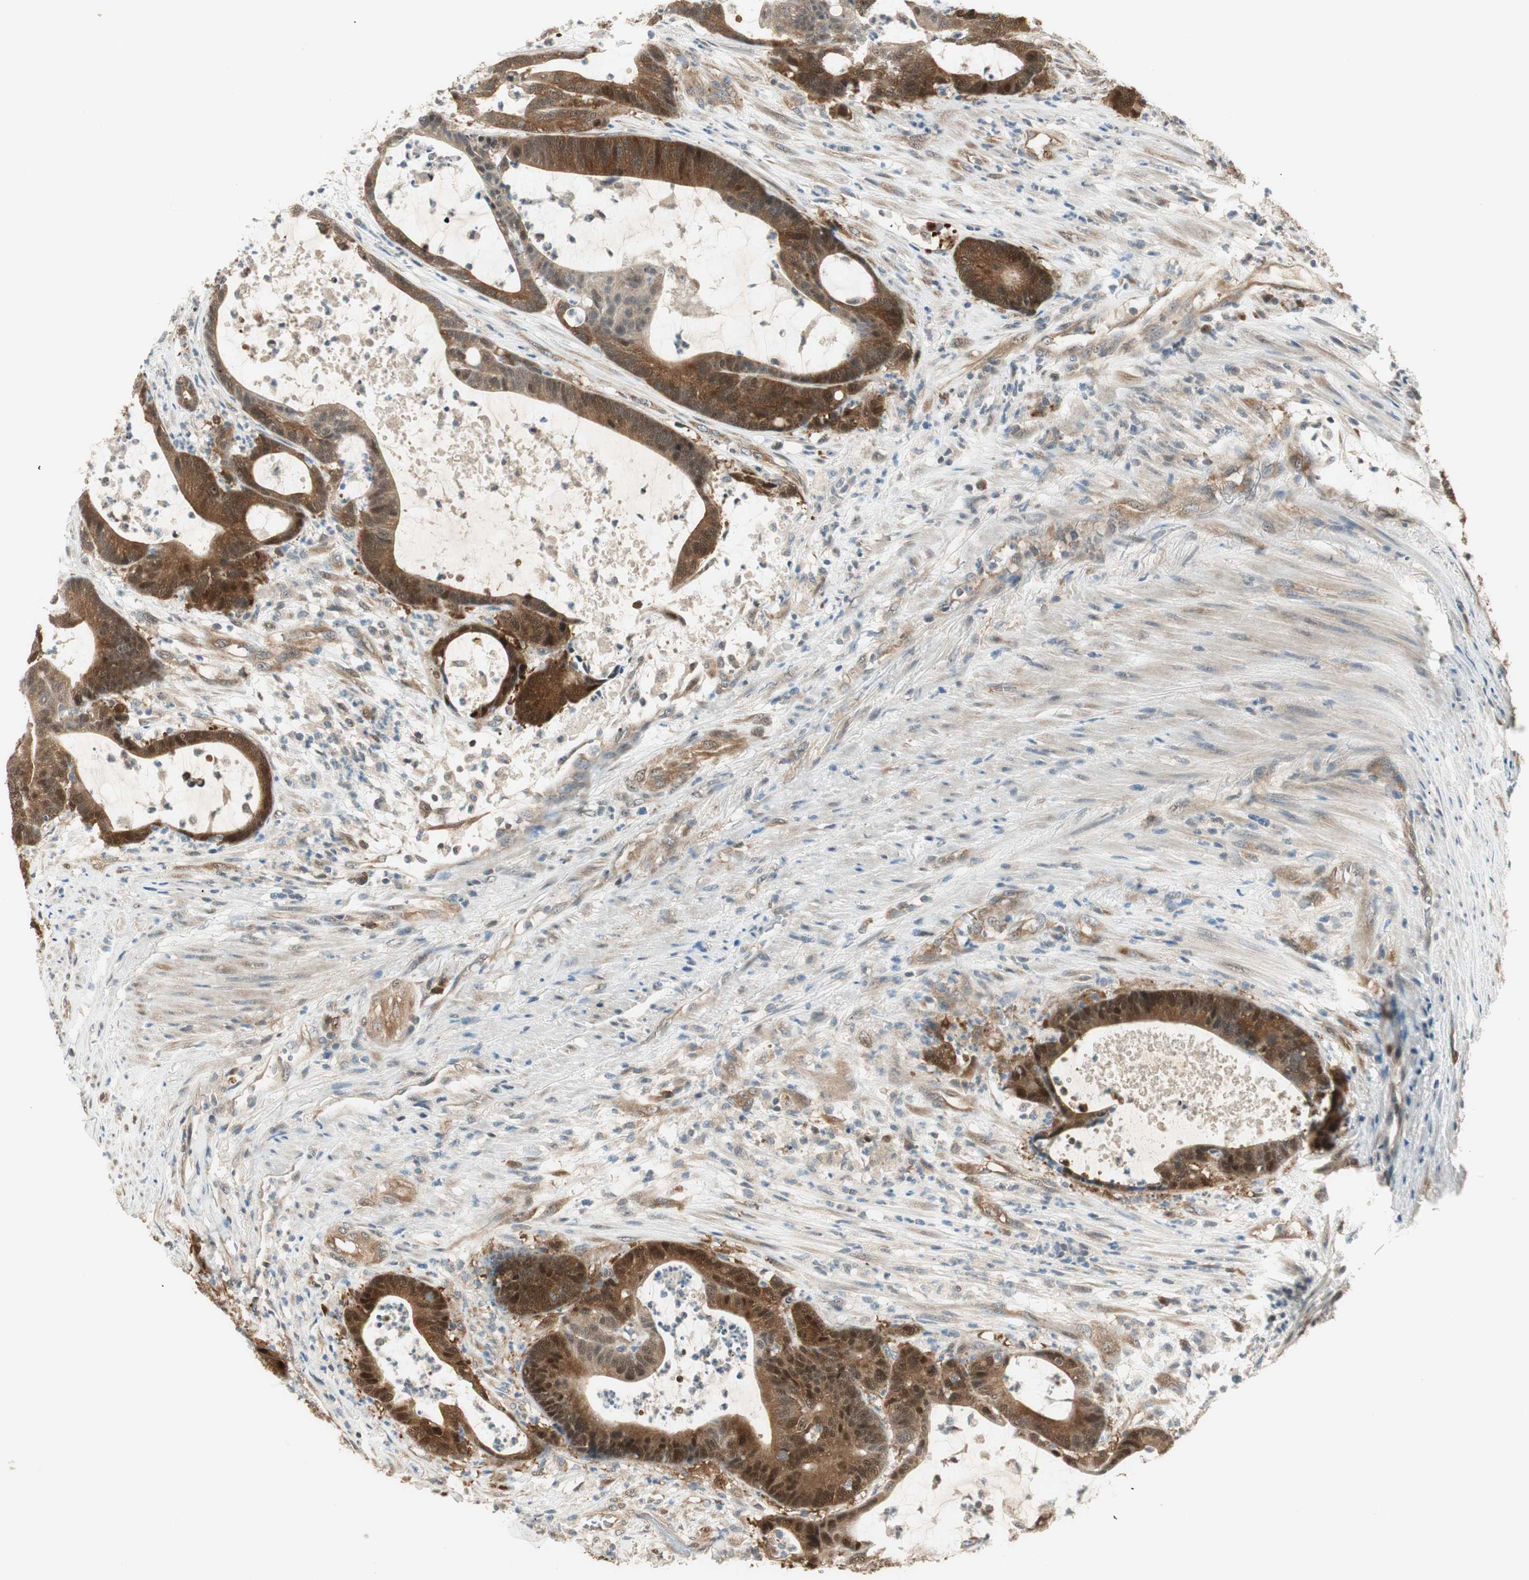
{"staining": {"intensity": "moderate", "quantity": "25%-75%", "location": "cytoplasmic/membranous,nuclear"}, "tissue": "colorectal cancer", "cell_type": "Tumor cells", "image_type": "cancer", "snomed": [{"axis": "morphology", "description": "Adenocarcinoma, NOS"}, {"axis": "topography", "description": "Colon"}], "caption": "Tumor cells show moderate cytoplasmic/membranous and nuclear staining in approximately 25%-75% of cells in colorectal cancer.", "gene": "IPO5", "patient": {"sex": "female", "age": 84}}